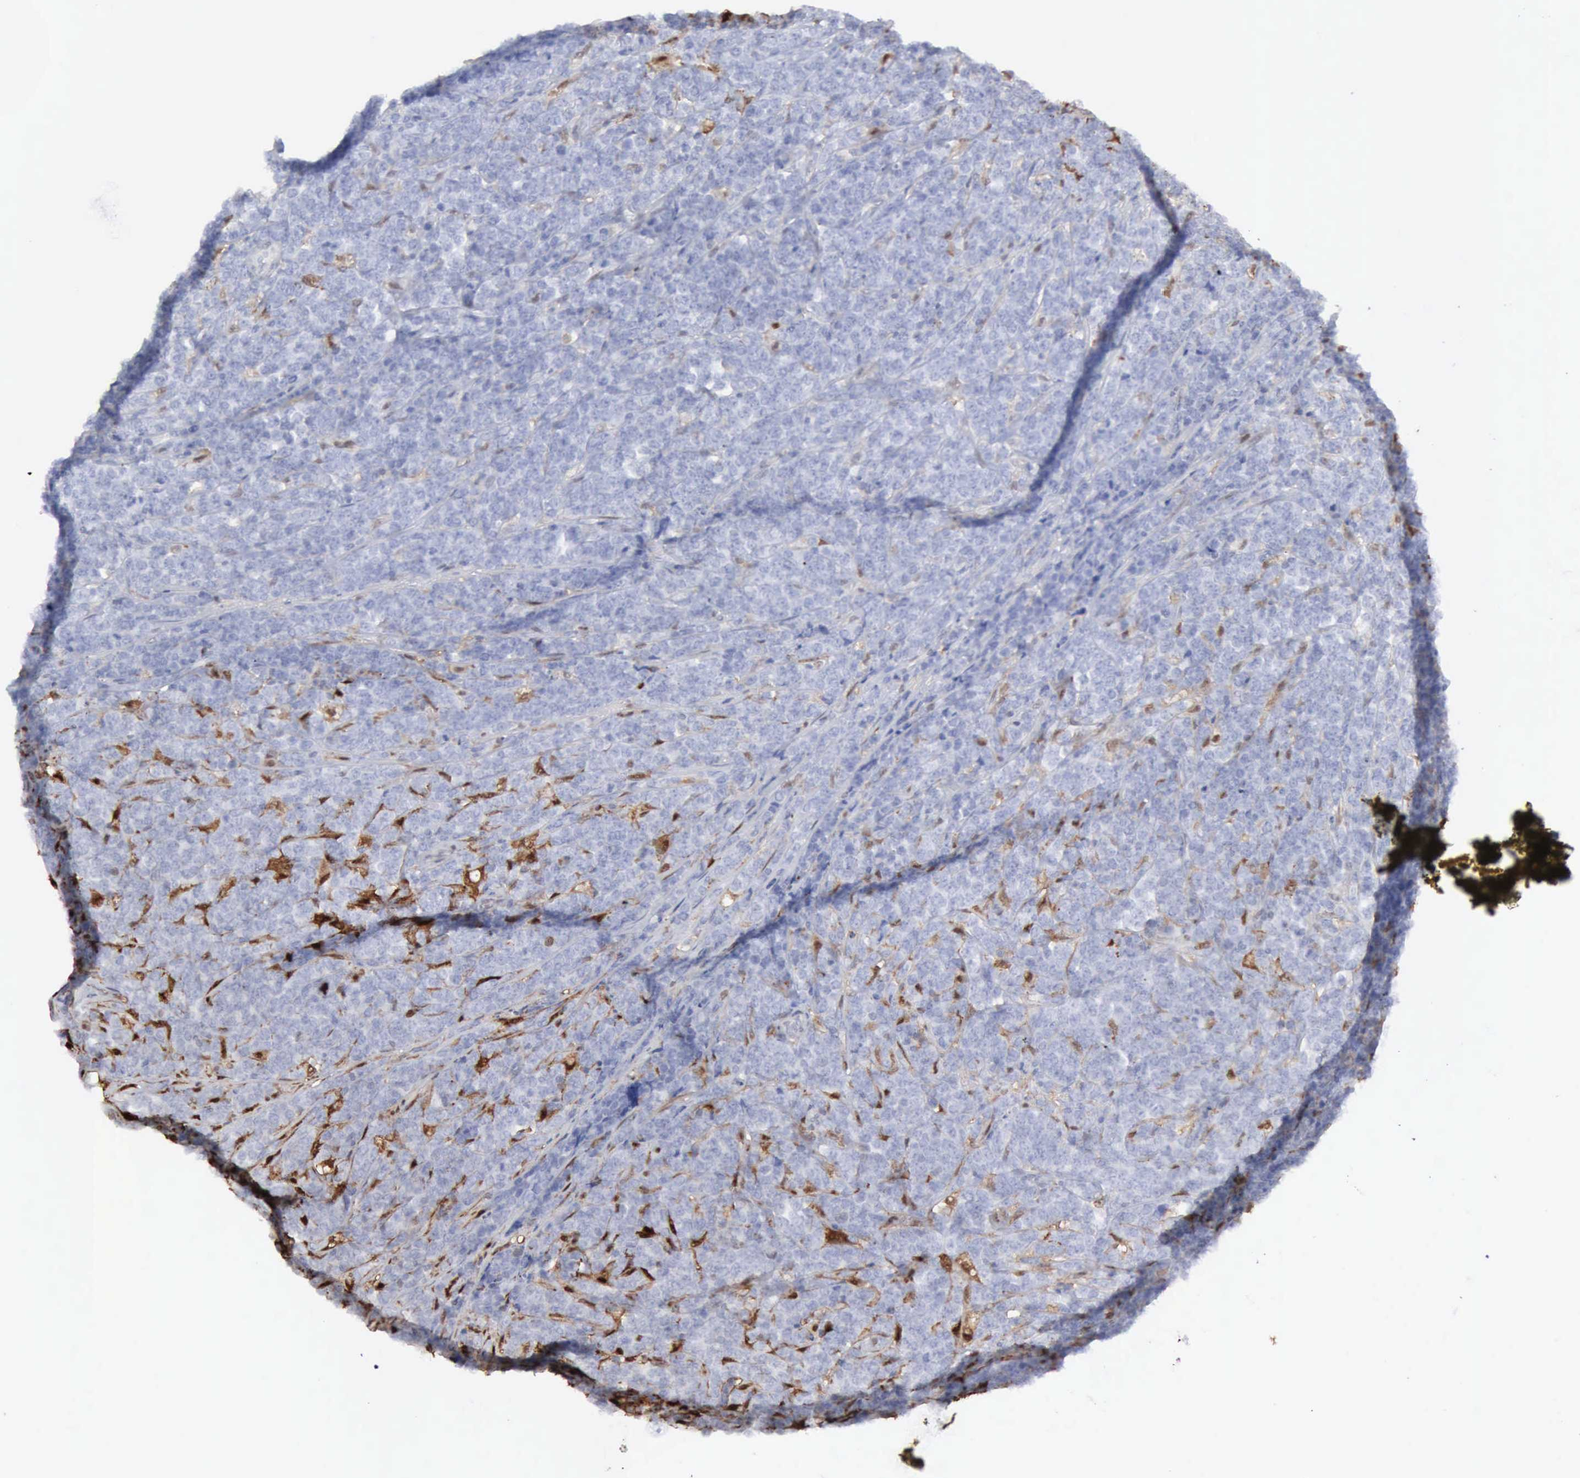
{"staining": {"intensity": "negative", "quantity": "none", "location": "none"}, "tissue": "lymphoma", "cell_type": "Tumor cells", "image_type": "cancer", "snomed": [{"axis": "morphology", "description": "Malignant lymphoma, non-Hodgkin's type, High grade"}, {"axis": "topography", "description": "Small intestine"}, {"axis": "topography", "description": "Colon"}], "caption": "This is an immunohistochemistry histopathology image of malignant lymphoma, non-Hodgkin's type (high-grade). There is no expression in tumor cells.", "gene": "STAT1", "patient": {"sex": "male", "age": 8}}